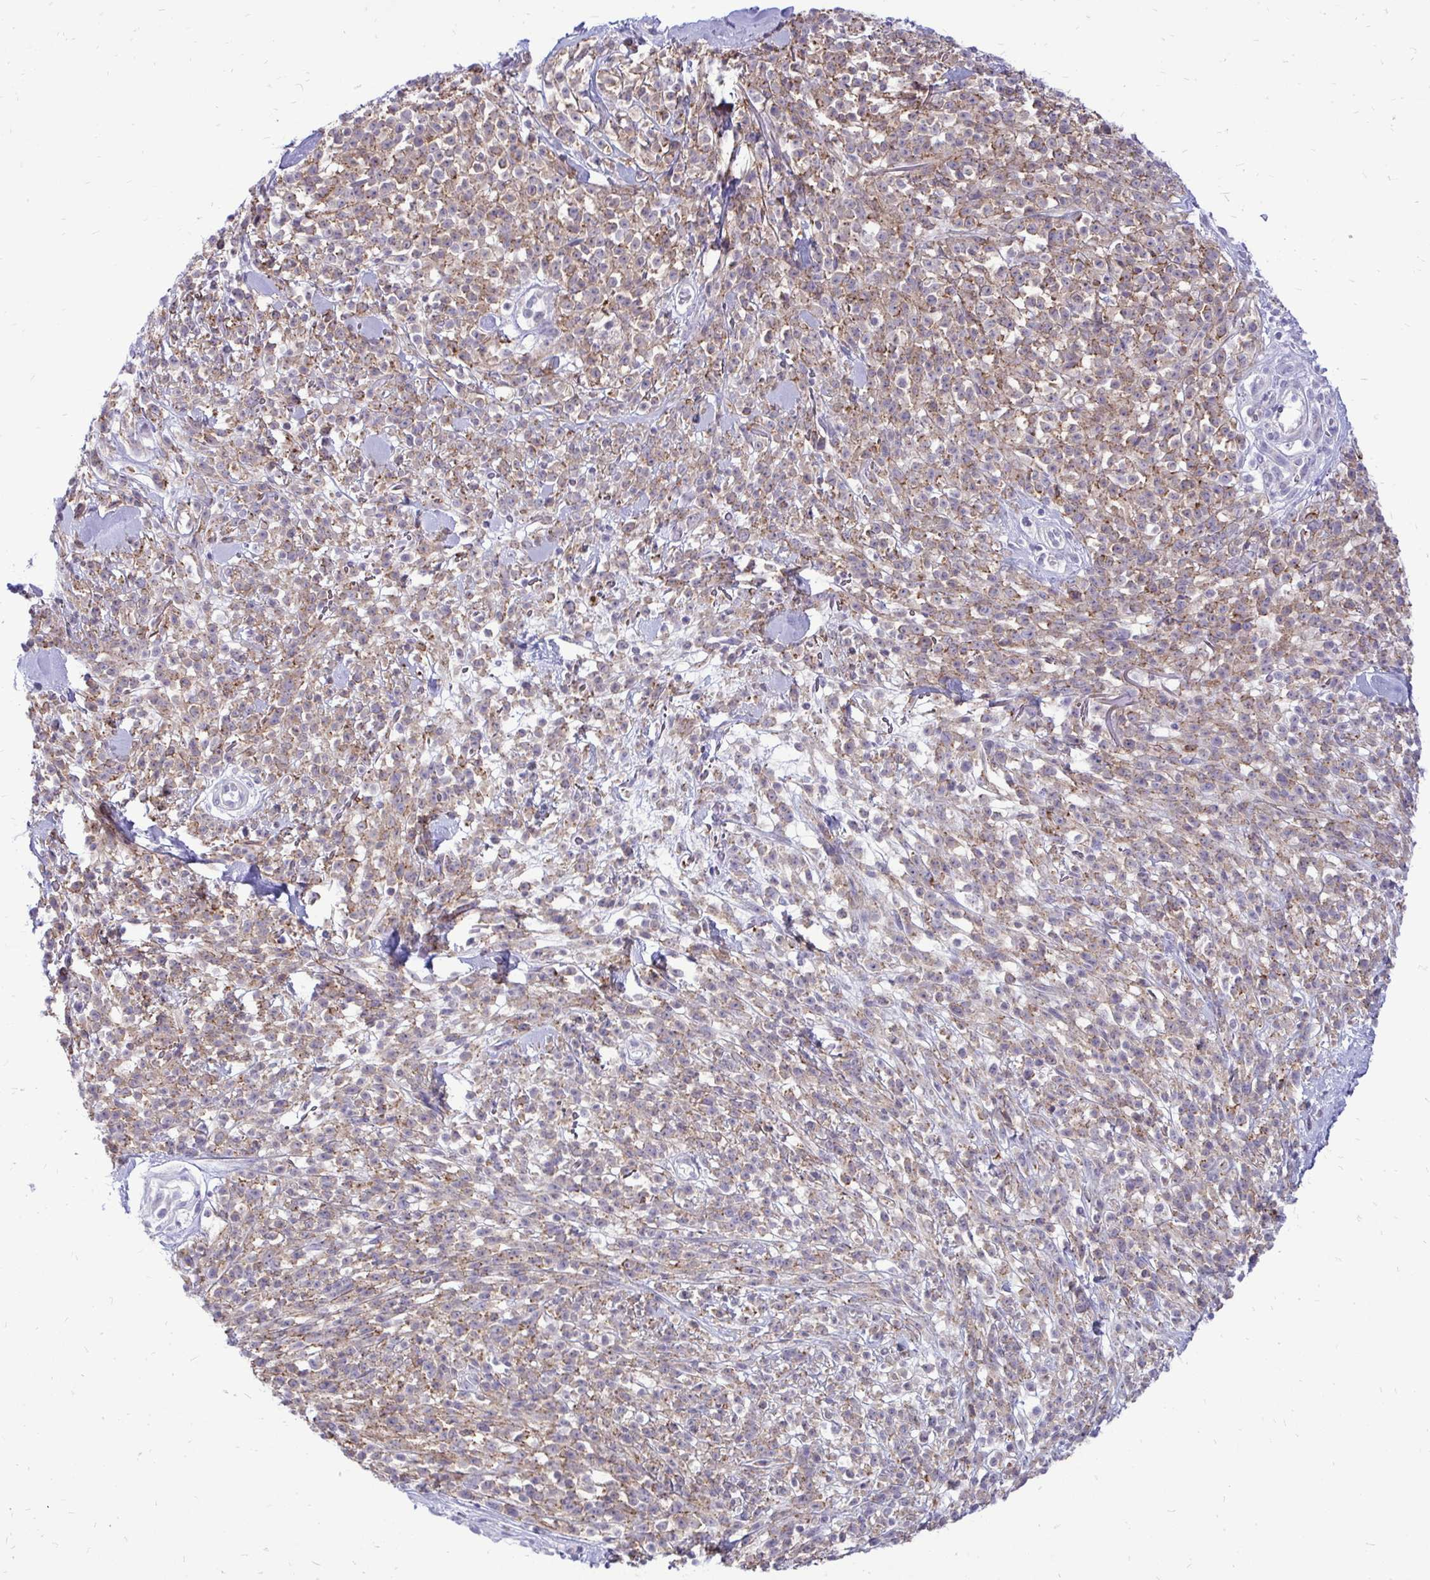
{"staining": {"intensity": "weak", "quantity": ">75%", "location": "cytoplasmic/membranous"}, "tissue": "melanoma", "cell_type": "Tumor cells", "image_type": "cancer", "snomed": [{"axis": "morphology", "description": "Malignant melanoma, NOS"}, {"axis": "topography", "description": "Skin"}, {"axis": "topography", "description": "Skin of trunk"}], "caption": "Immunohistochemistry (DAB) staining of melanoma displays weak cytoplasmic/membranous protein staining in about >75% of tumor cells.", "gene": "SPTBN2", "patient": {"sex": "male", "age": 74}}